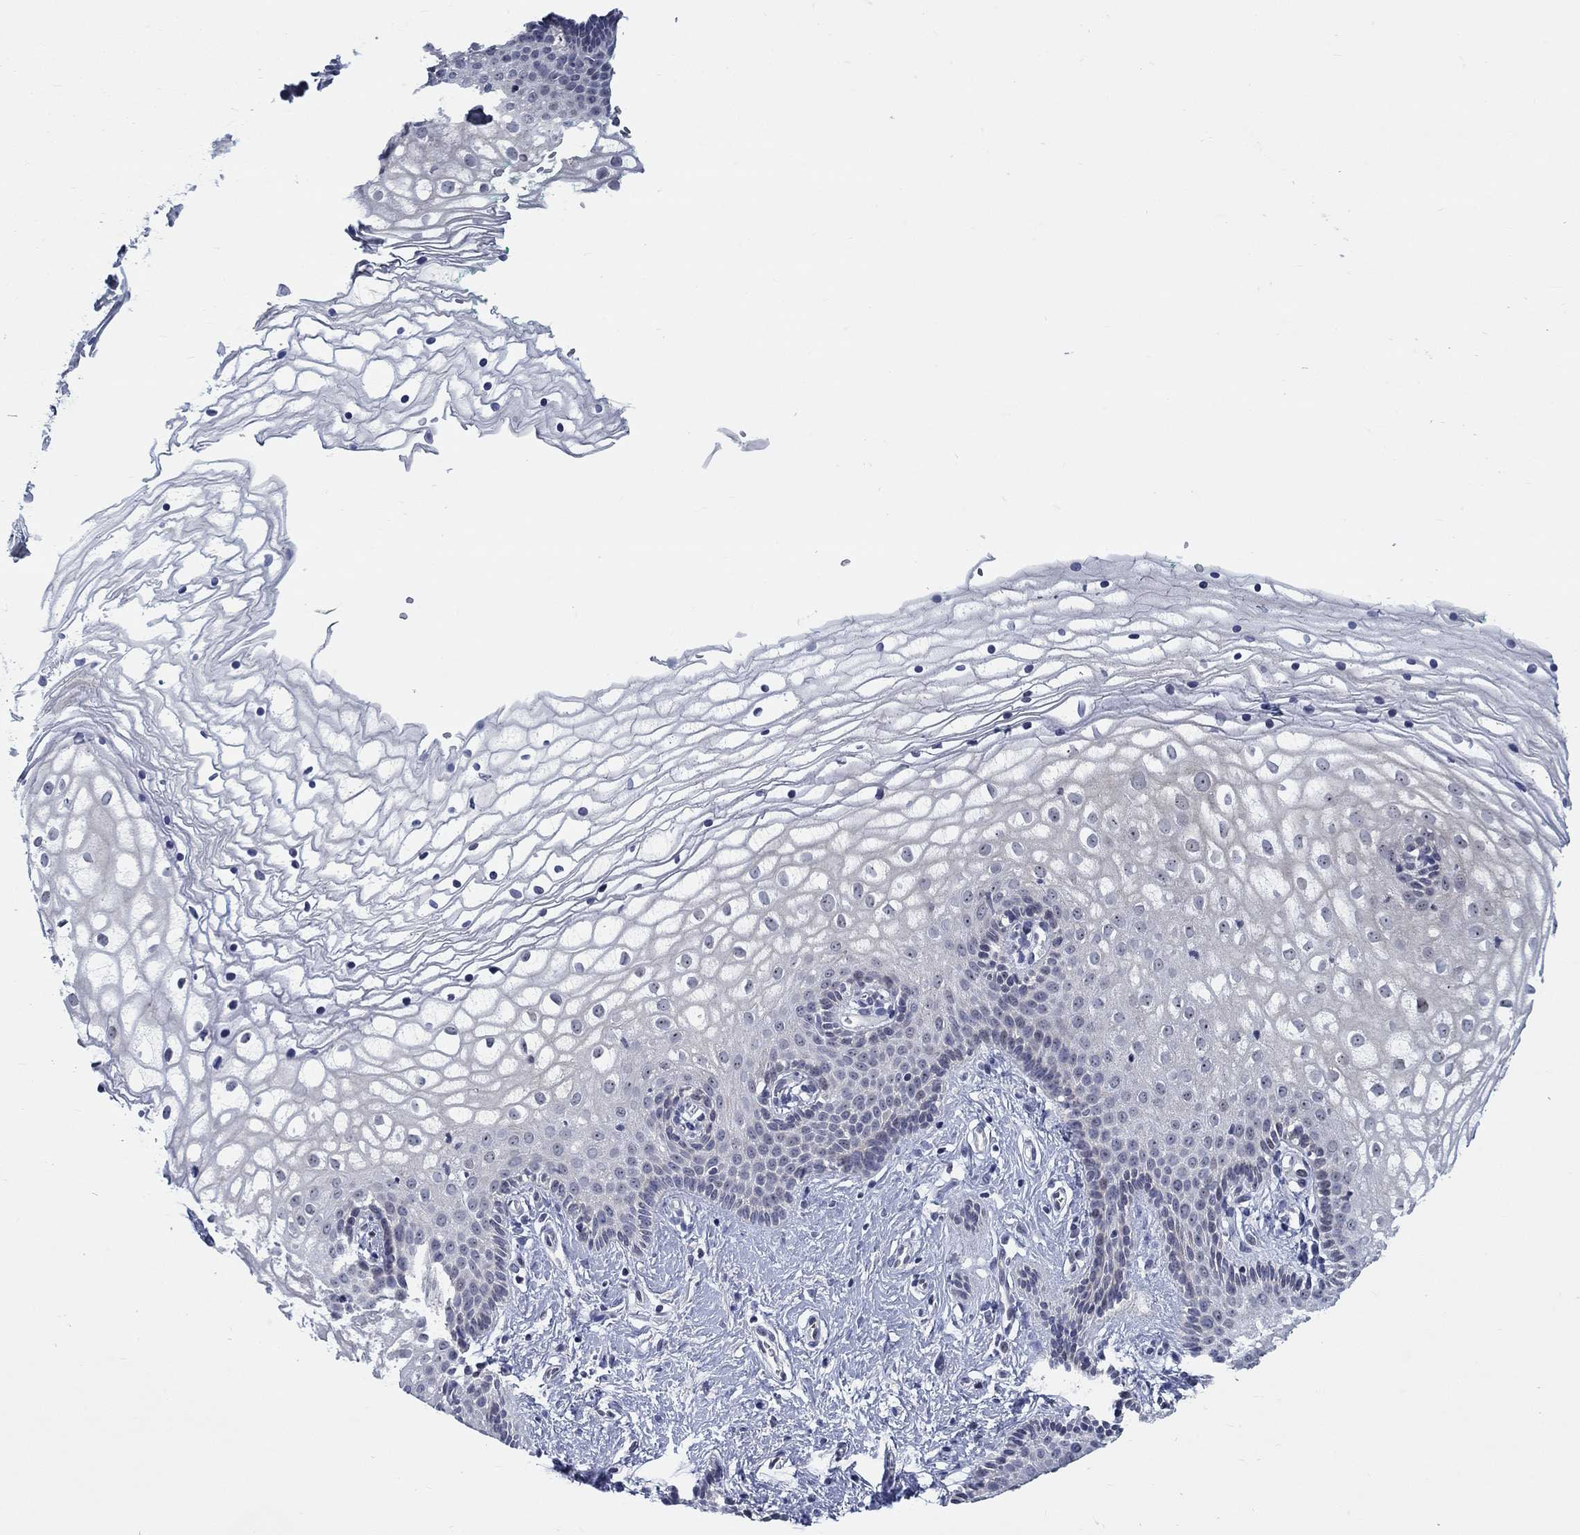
{"staining": {"intensity": "weak", "quantity": "<25%", "location": "nuclear"}, "tissue": "vagina", "cell_type": "Squamous epithelial cells", "image_type": "normal", "snomed": [{"axis": "morphology", "description": "Normal tissue, NOS"}, {"axis": "topography", "description": "Vagina"}], "caption": "Immunohistochemistry (IHC) histopathology image of benign vagina stained for a protein (brown), which exhibits no expression in squamous epithelial cells. (DAB immunohistochemistry (IHC), high magnification).", "gene": "SMIM18", "patient": {"sex": "female", "age": 36}}